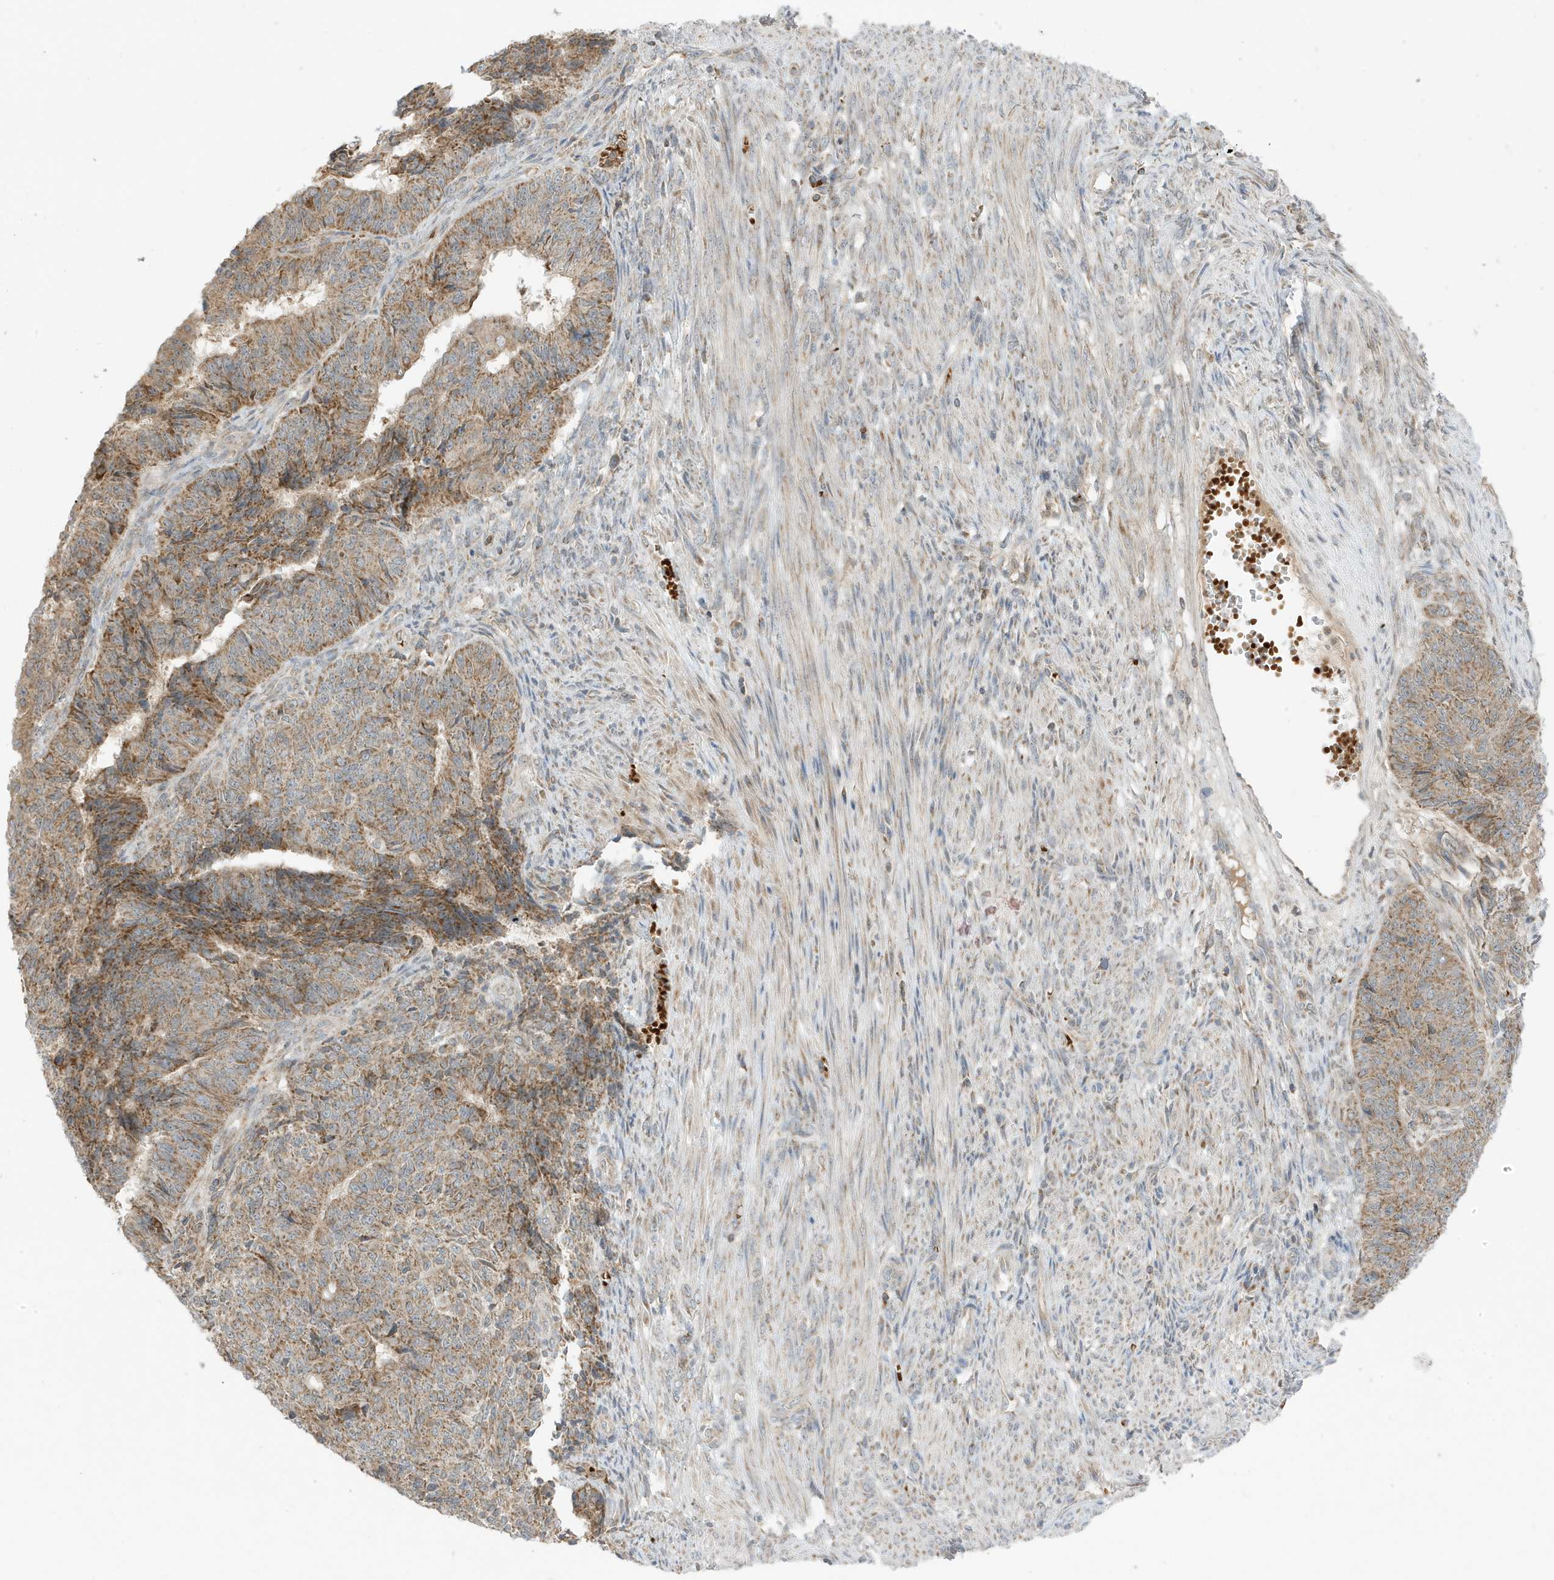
{"staining": {"intensity": "moderate", "quantity": ">75%", "location": "cytoplasmic/membranous"}, "tissue": "endometrial cancer", "cell_type": "Tumor cells", "image_type": "cancer", "snomed": [{"axis": "morphology", "description": "Adenocarcinoma, NOS"}, {"axis": "topography", "description": "Endometrium"}], "caption": "Endometrial adenocarcinoma tissue displays moderate cytoplasmic/membranous staining in about >75% of tumor cells, visualized by immunohistochemistry.", "gene": "NPPC", "patient": {"sex": "female", "age": 32}}